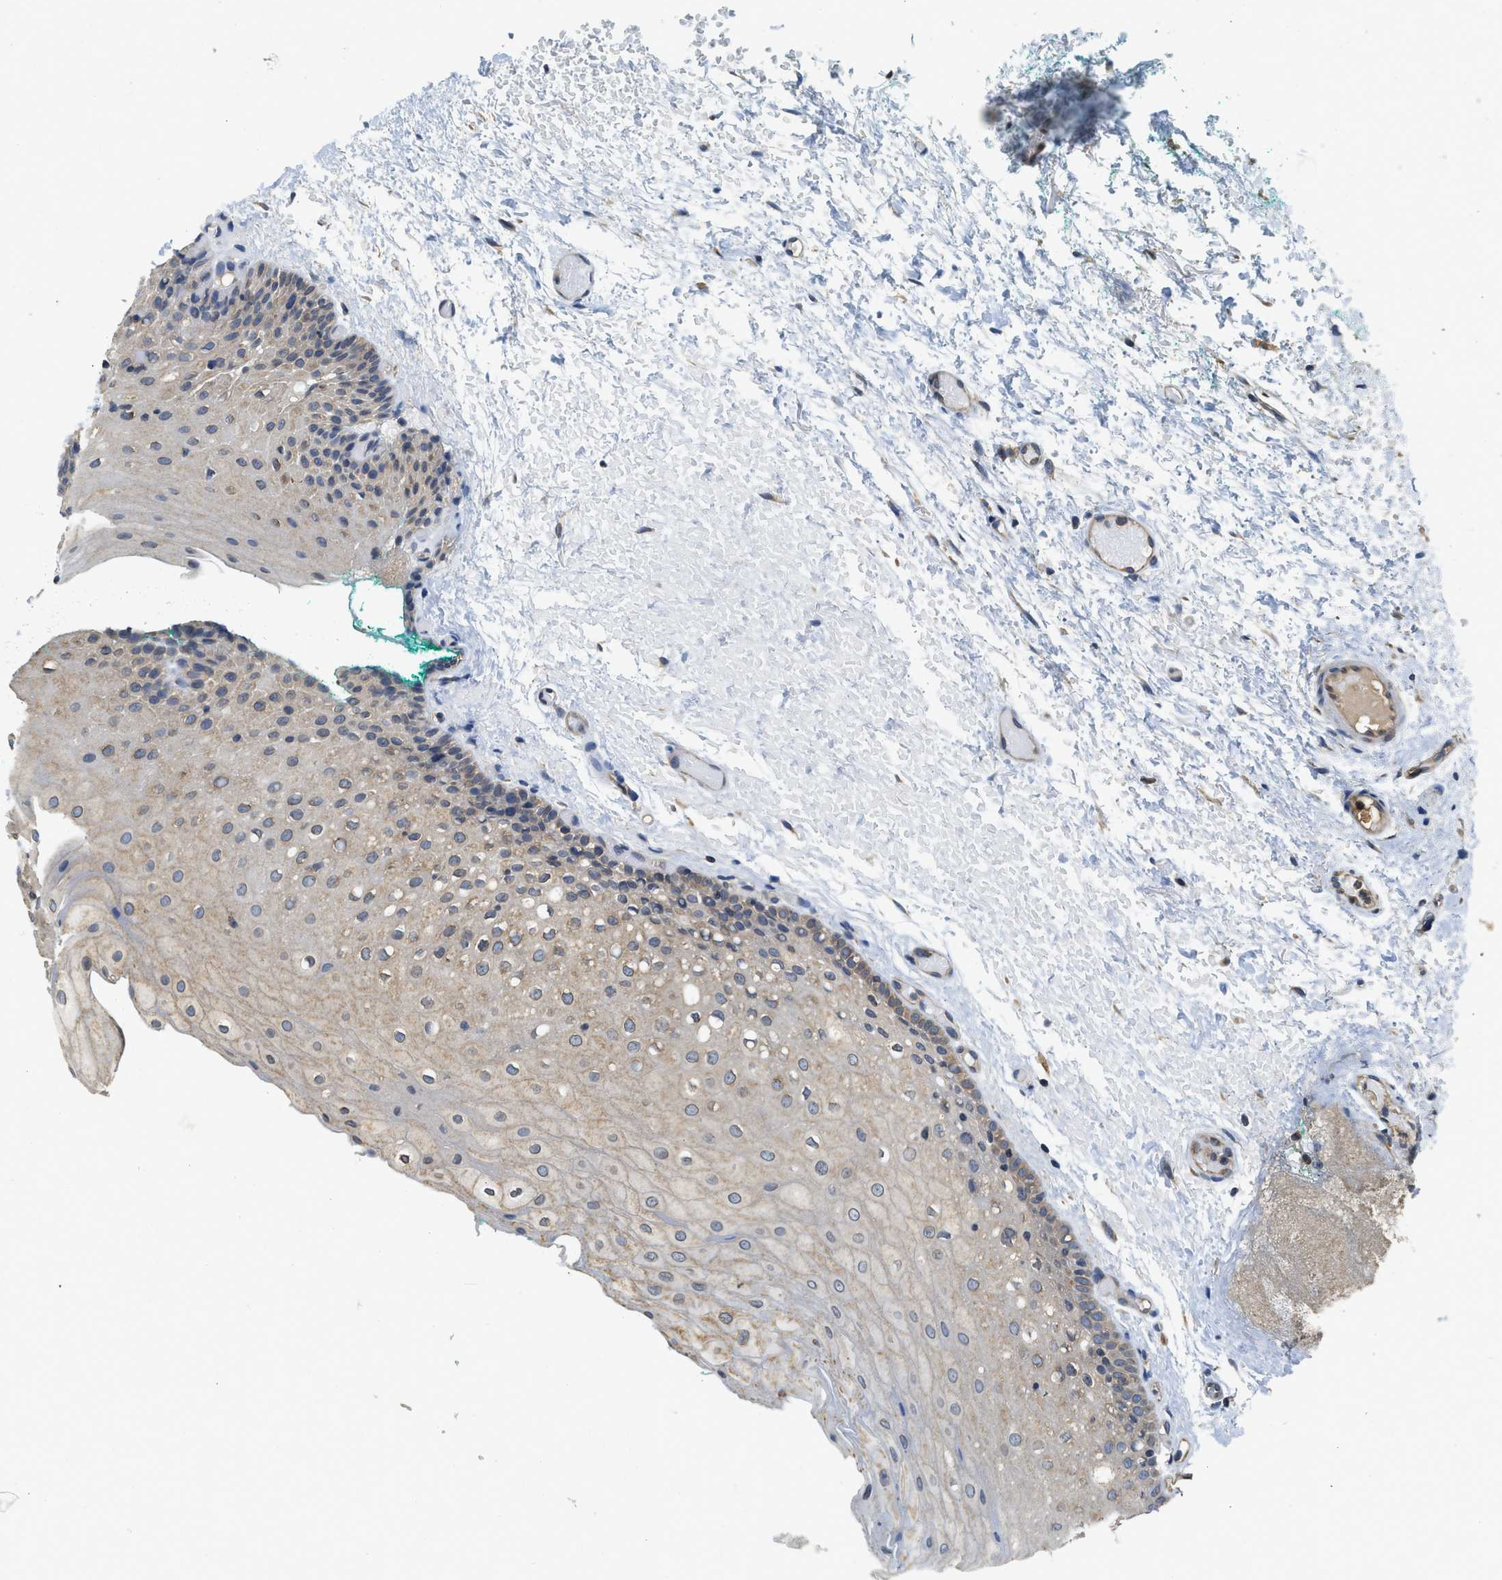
{"staining": {"intensity": "weak", "quantity": "<25%", "location": "cytoplasmic/membranous"}, "tissue": "oral mucosa", "cell_type": "Squamous epithelial cells", "image_type": "normal", "snomed": [{"axis": "morphology", "description": "Normal tissue, NOS"}, {"axis": "morphology", "description": "Squamous cell carcinoma, NOS"}, {"axis": "topography", "description": "Oral tissue"}, {"axis": "topography", "description": "Salivary gland"}, {"axis": "topography", "description": "Head-Neck"}], "caption": "Immunohistochemistry of normal oral mucosa displays no expression in squamous epithelial cells. (Stains: DAB (3,3'-diaminobenzidine) immunohistochemistry with hematoxylin counter stain, Microscopy: brightfield microscopy at high magnification).", "gene": "BCAP31", "patient": {"sex": "female", "age": 62}}